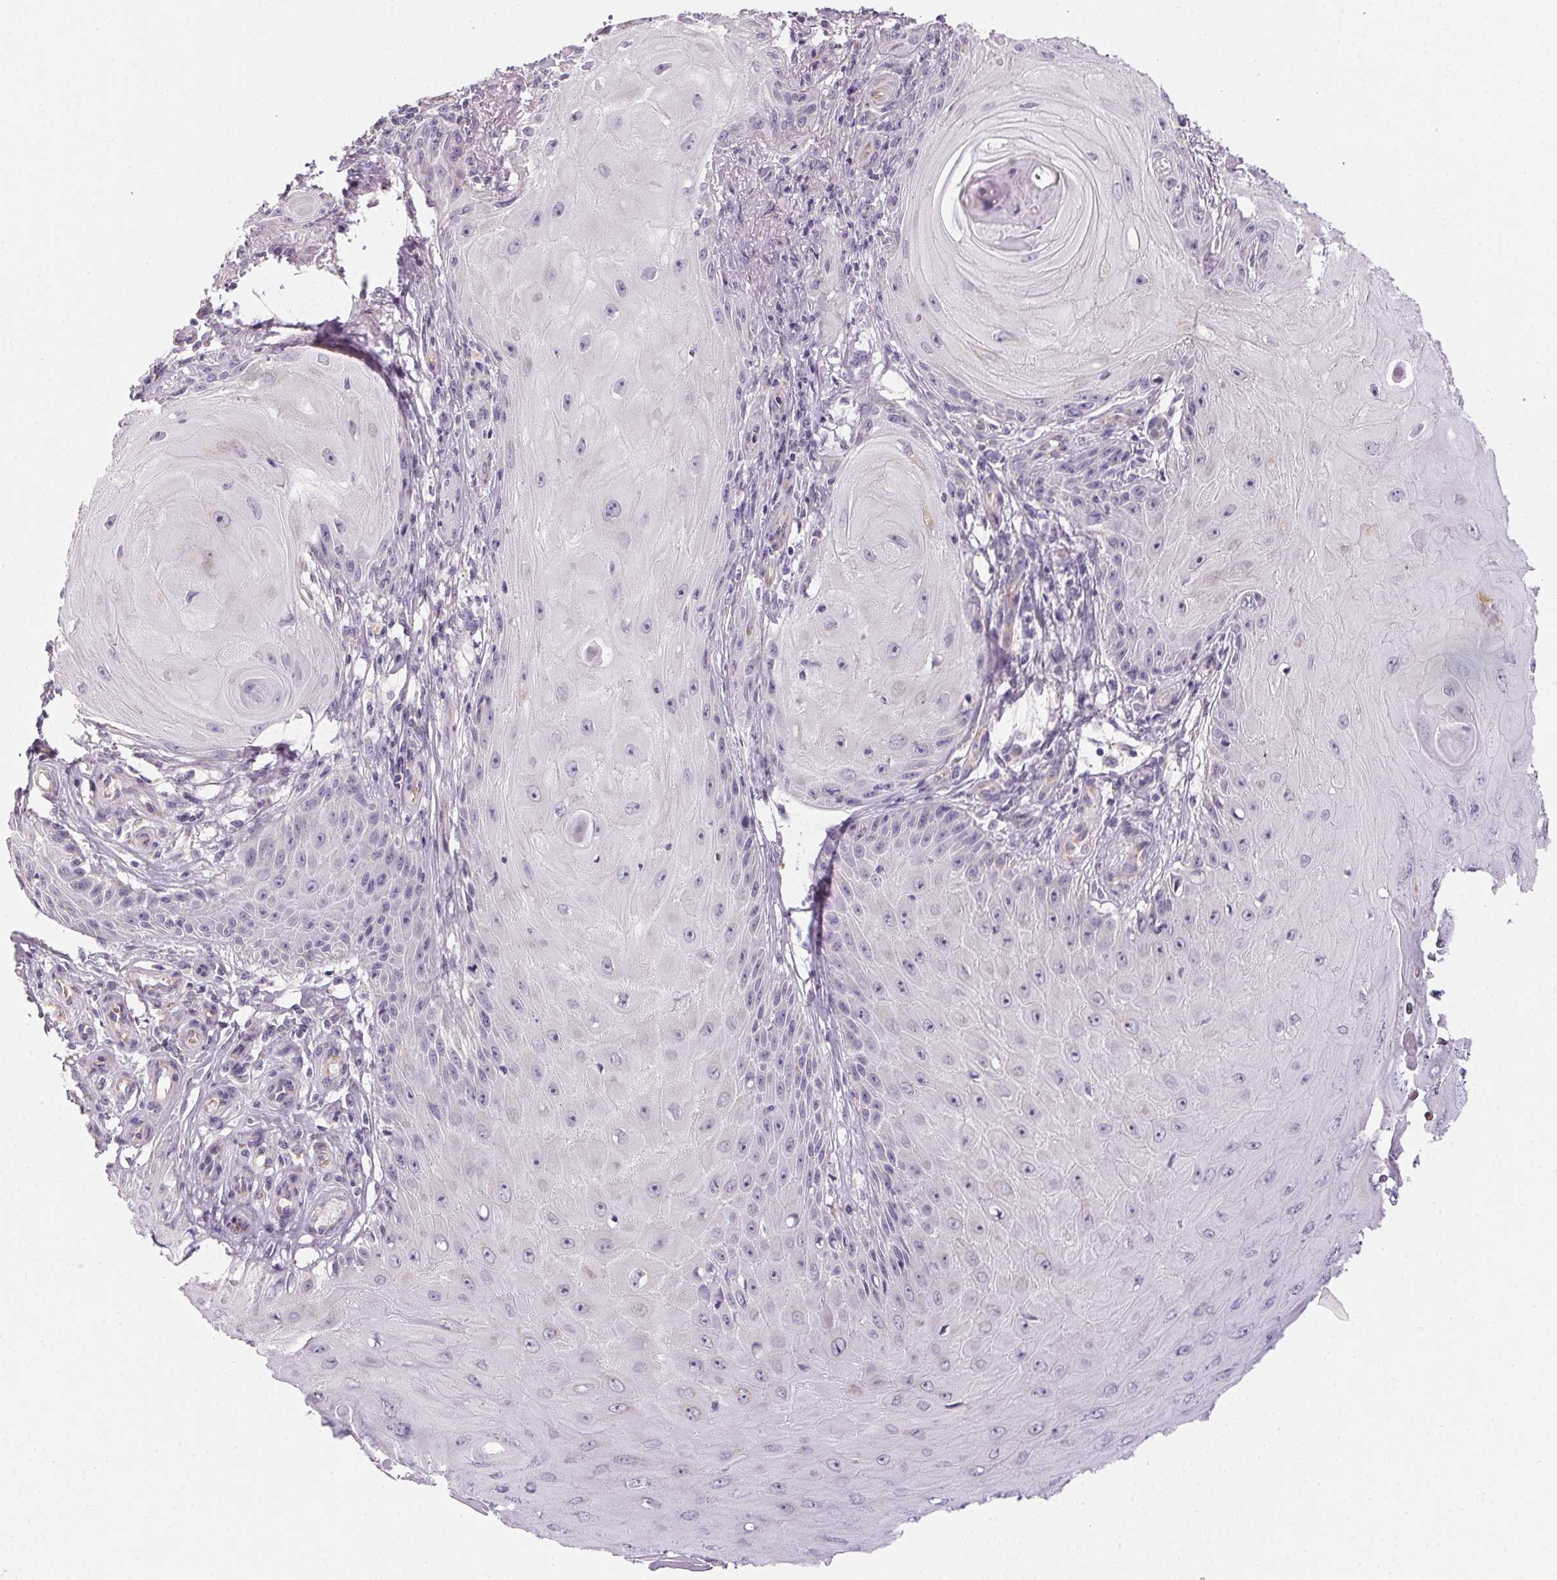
{"staining": {"intensity": "negative", "quantity": "none", "location": "none"}, "tissue": "skin cancer", "cell_type": "Tumor cells", "image_type": "cancer", "snomed": [{"axis": "morphology", "description": "Squamous cell carcinoma, NOS"}, {"axis": "topography", "description": "Skin"}], "caption": "A photomicrograph of skin cancer stained for a protein exhibits no brown staining in tumor cells. The staining is performed using DAB brown chromogen with nuclei counter-stained in using hematoxylin.", "gene": "SMYD1", "patient": {"sex": "female", "age": 77}}